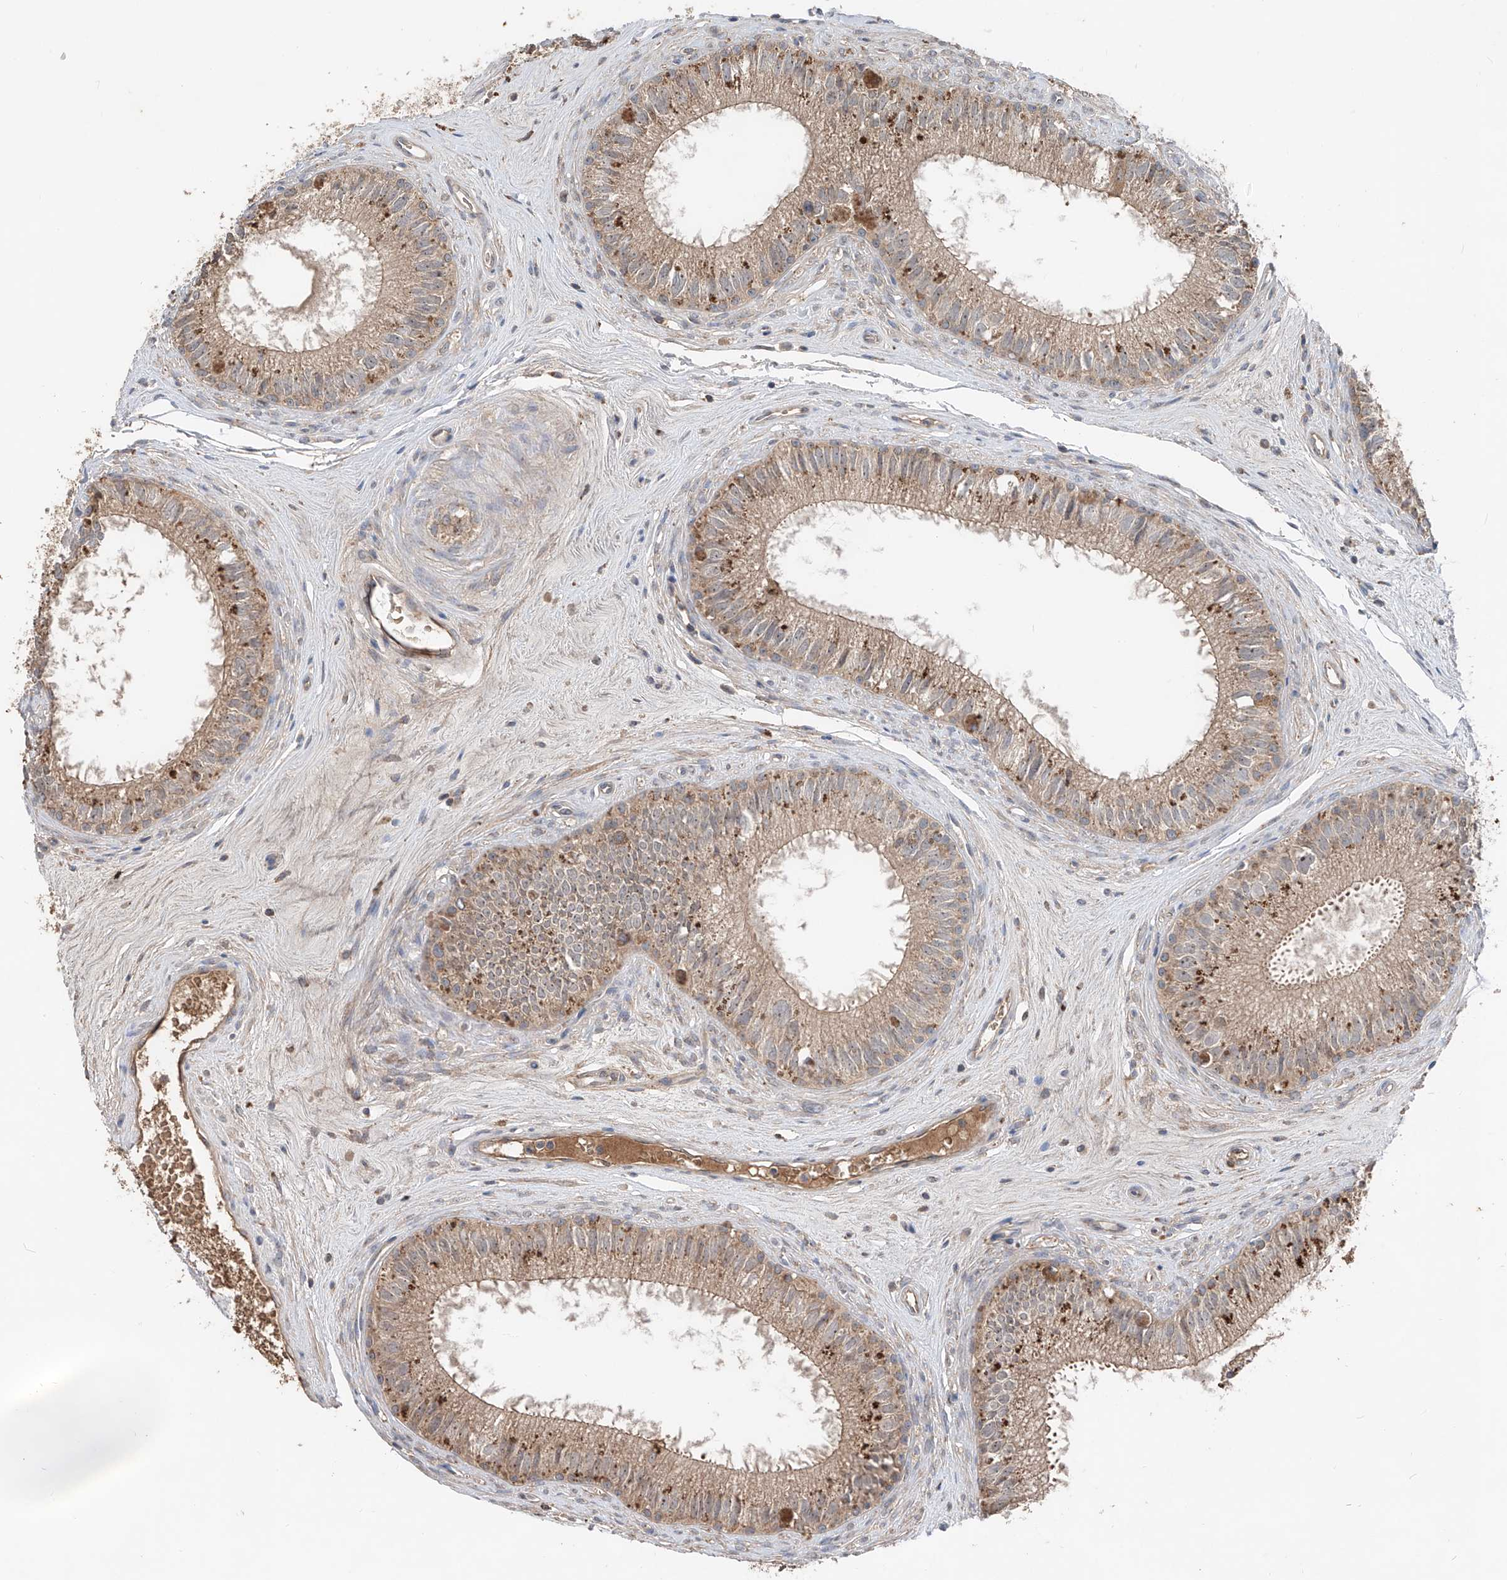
{"staining": {"intensity": "moderate", "quantity": ">75%", "location": "cytoplasmic/membranous"}, "tissue": "epididymis", "cell_type": "Glandular cells", "image_type": "normal", "snomed": [{"axis": "morphology", "description": "Normal tissue, NOS"}, {"axis": "topography", "description": "Epididymis"}], "caption": "Human epididymis stained for a protein (brown) demonstrates moderate cytoplasmic/membranous positive positivity in approximately >75% of glandular cells.", "gene": "EDN1", "patient": {"sex": "male", "age": 71}}